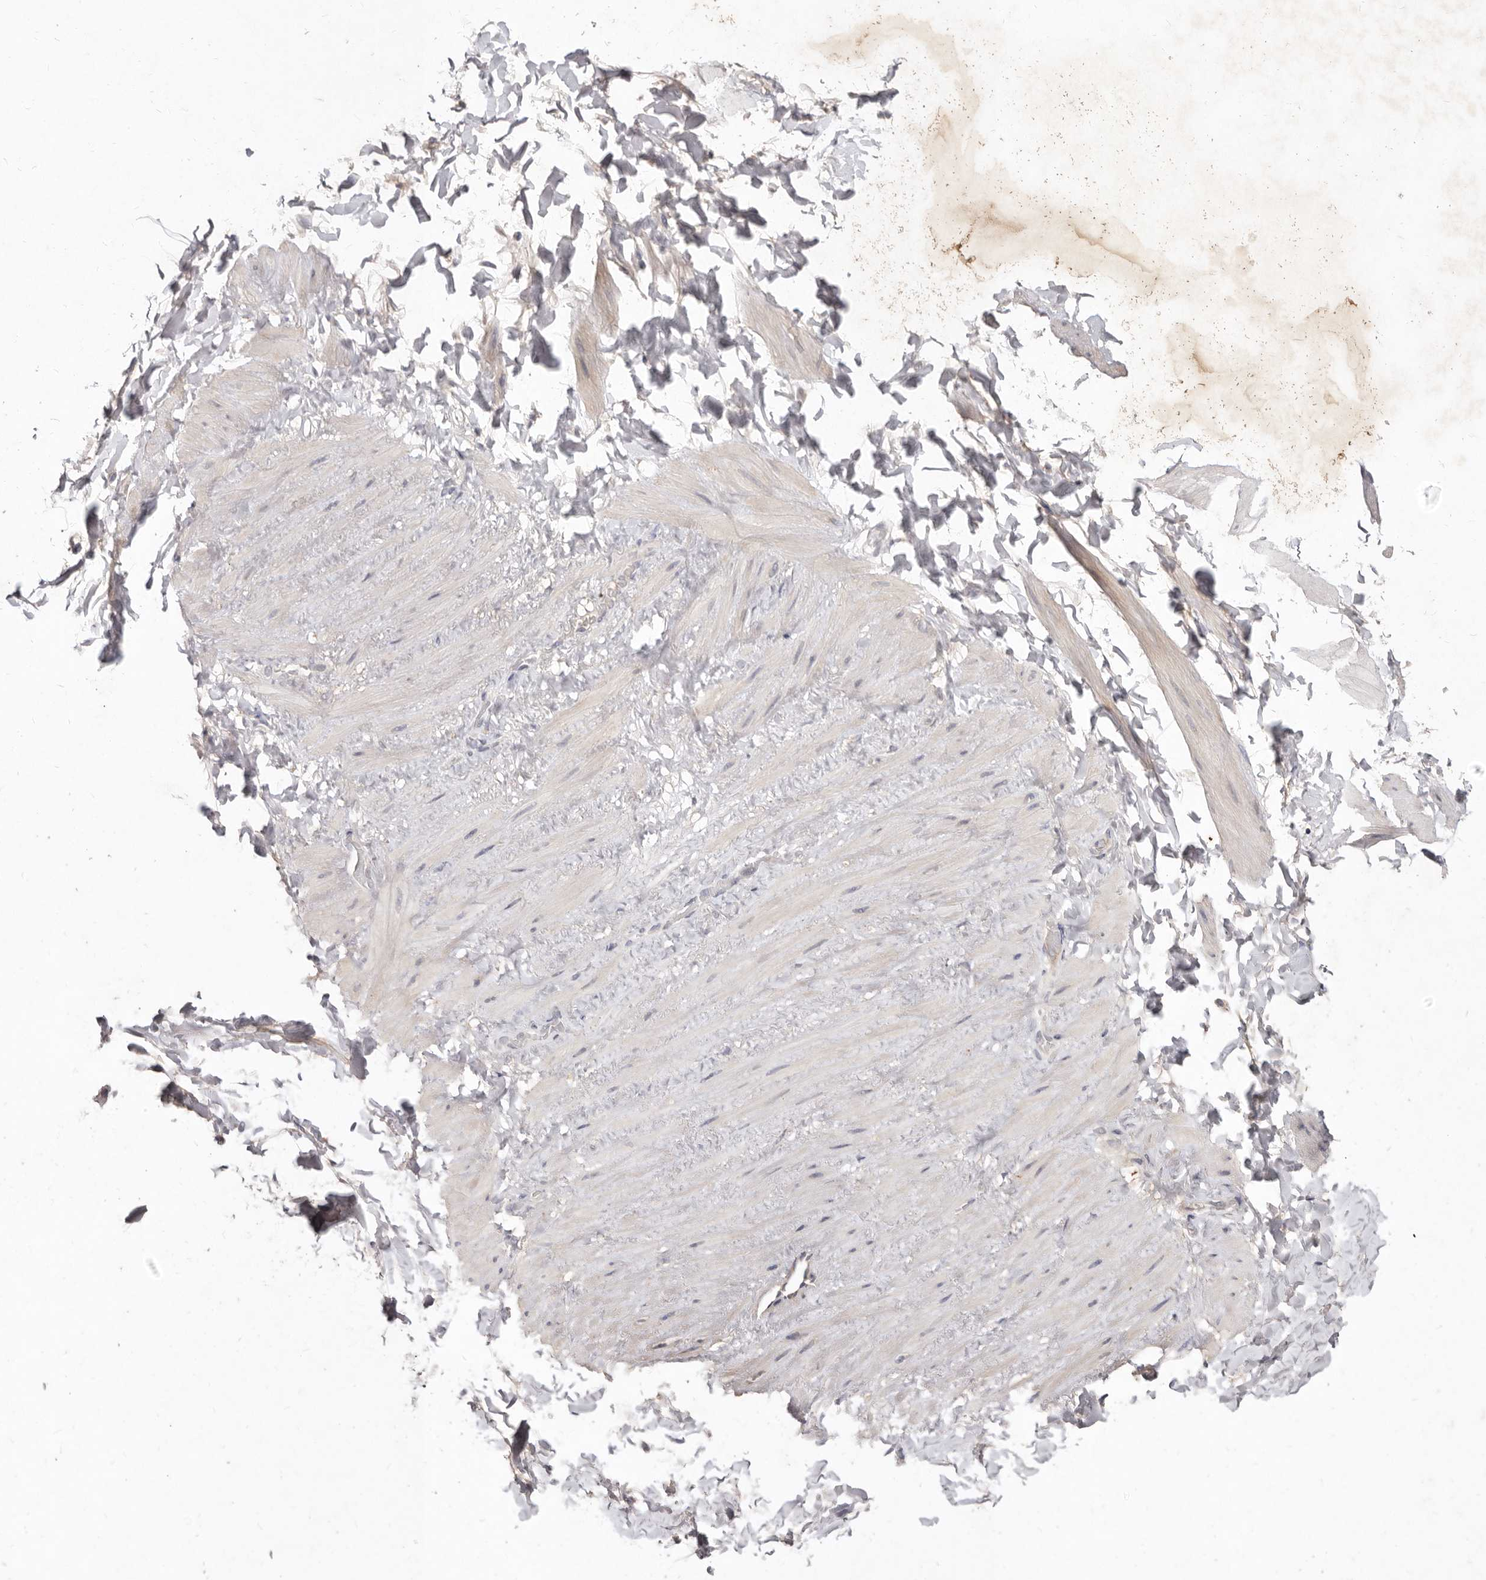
{"staining": {"intensity": "weak", "quantity": "25%-75%", "location": "cytoplasmic/membranous"}, "tissue": "adipose tissue", "cell_type": "Adipocytes", "image_type": "normal", "snomed": [{"axis": "morphology", "description": "Normal tissue, NOS"}, {"axis": "topography", "description": "Adipose tissue"}, {"axis": "topography", "description": "Vascular tissue"}, {"axis": "topography", "description": "Peripheral nerve tissue"}], "caption": "IHC (DAB) staining of benign human adipose tissue demonstrates weak cytoplasmic/membranous protein expression in approximately 25%-75% of adipocytes. Using DAB (brown) and hematoxylin (blue) stains, captured at high magnification using brightfield microscopy.", "gene": "EDEM1", "patient": {"sex": "male", "age": 25}}